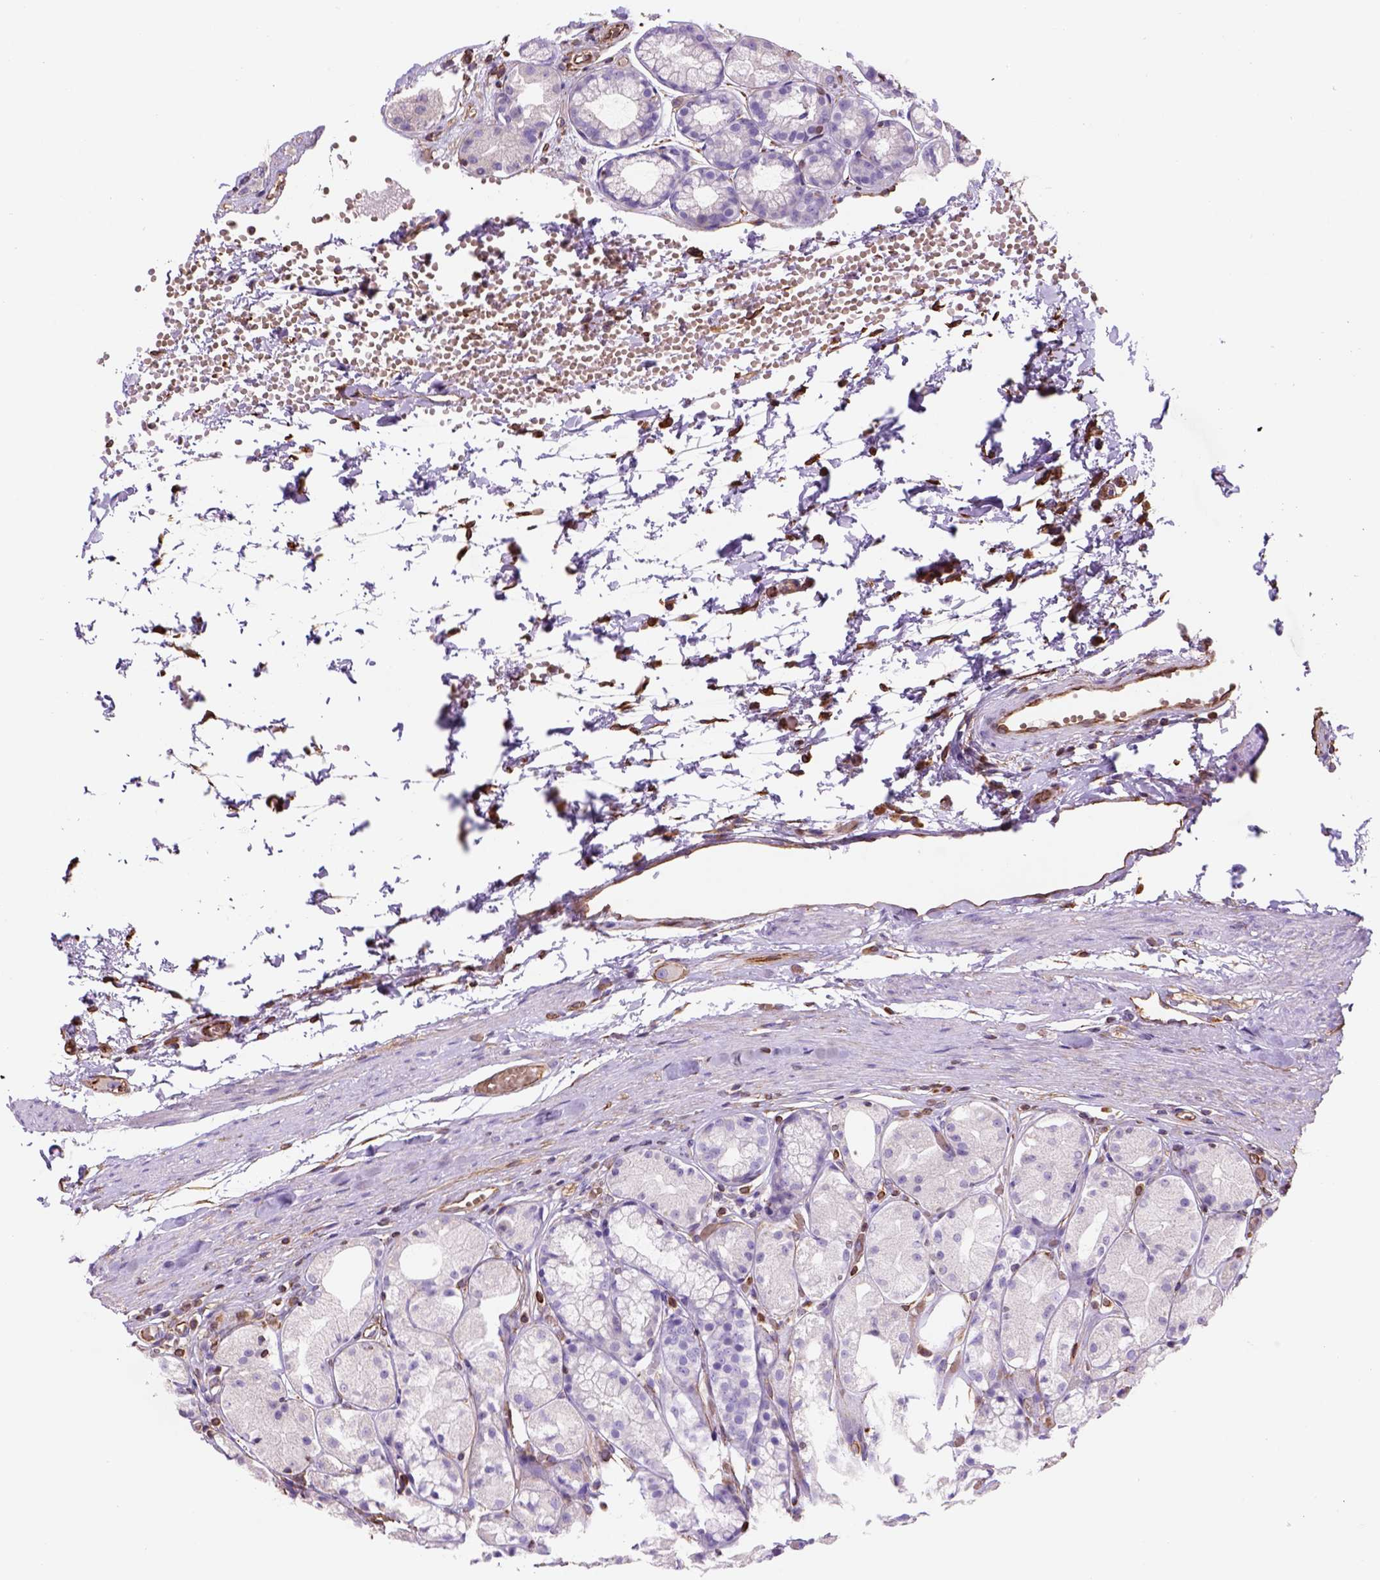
{"staining": {"intensity": "negative", "quantity": "none", "location": "none"}, "tissue": "stomach", "cell_type": "Glandular cells", "image_type": "normal", "snomed": [{"axis": "morphology", "description": "Normal tissue, NOS"}, {"axis": "topography", "description": "Stomach"}], "caption": "The histopathology image demonstrates no staining of glandular cells in unremarkable stomach.", "gene": "ZZZ3", "patient": {"sex": "male", "age": 70}}